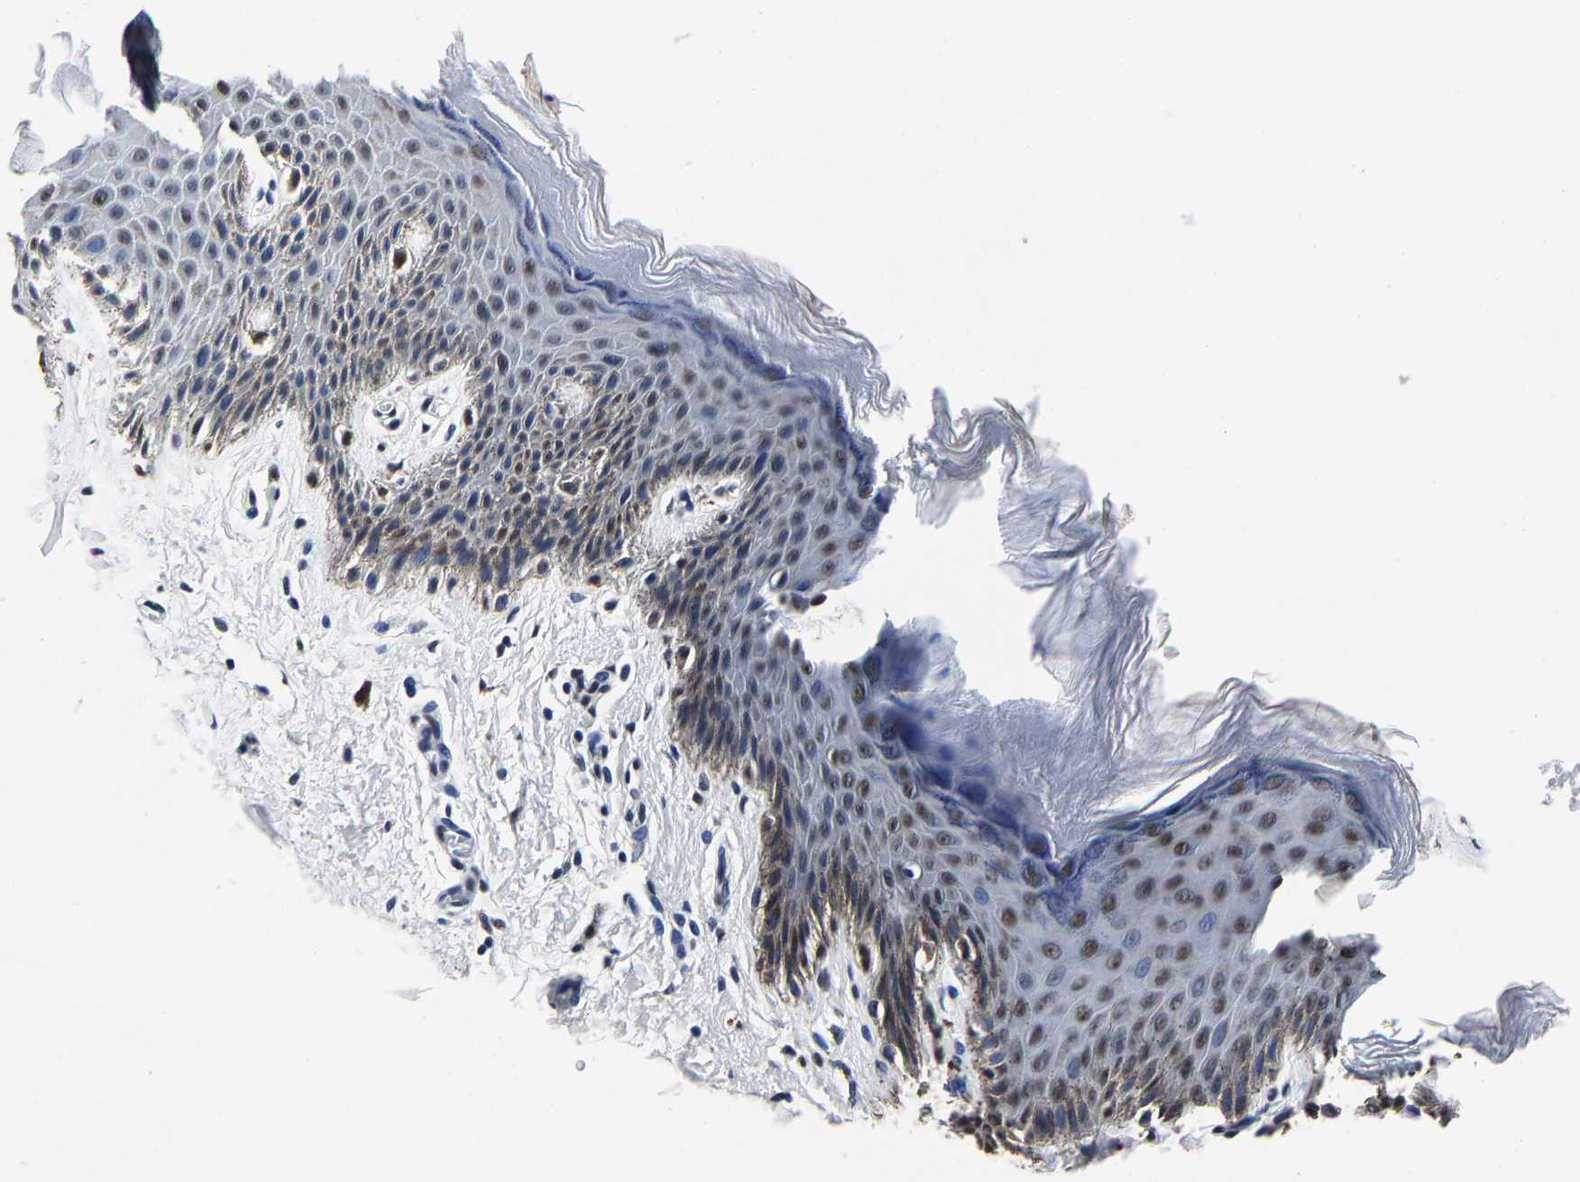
{"staining": {"intensity": "moderate", "quantity": "<25%", "location": "nuclear"}, "tissue": "skin", "cell_type": "Epidermal cells", "image_type": "normal", "snomed": [{"axis": "morphology", "description": "Normal tissue, NOS"}, {"axis": "topography", "description": "Anal"}], "caption": "Moderate nuclear expression is seen in about <25% of epidermal cells in benign skin.", "gene": "RBM45", "patient": {"sex": "male", "age": 44}}